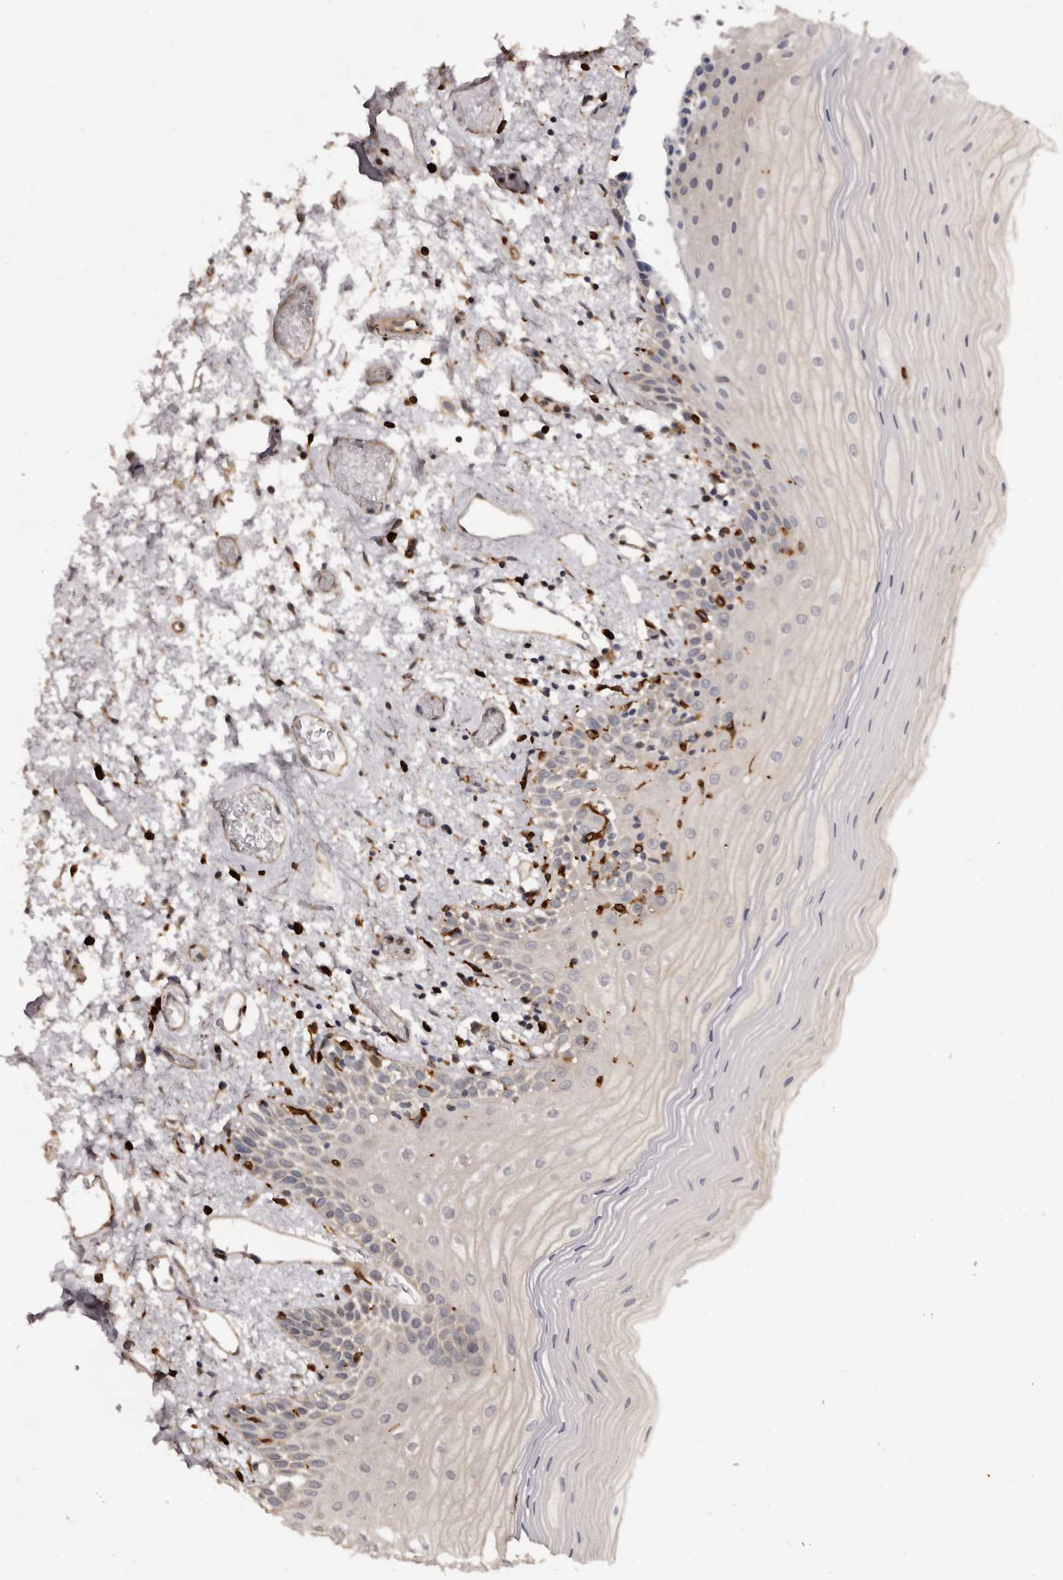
{"staining": {"intensity": "negative", "quantity": "none", "location": "none"}, "tissue": "oral mucosa", "cell_type": "Squamous epithelial cells", "image_type": "normal", "snomed": [{"axis": "morphology", "description": "Normal tissue, NOS"}, {"axis": "topography", "description": "Oral tissue"}], "caption": "The immunohistochemistry photomicrograph has no significant positivity in squamous epithelial cells of oral mucosa. Nuclei are stained in blue.", "gene": "TNNI1", "patient": {"sex": "male", "age": 52}}